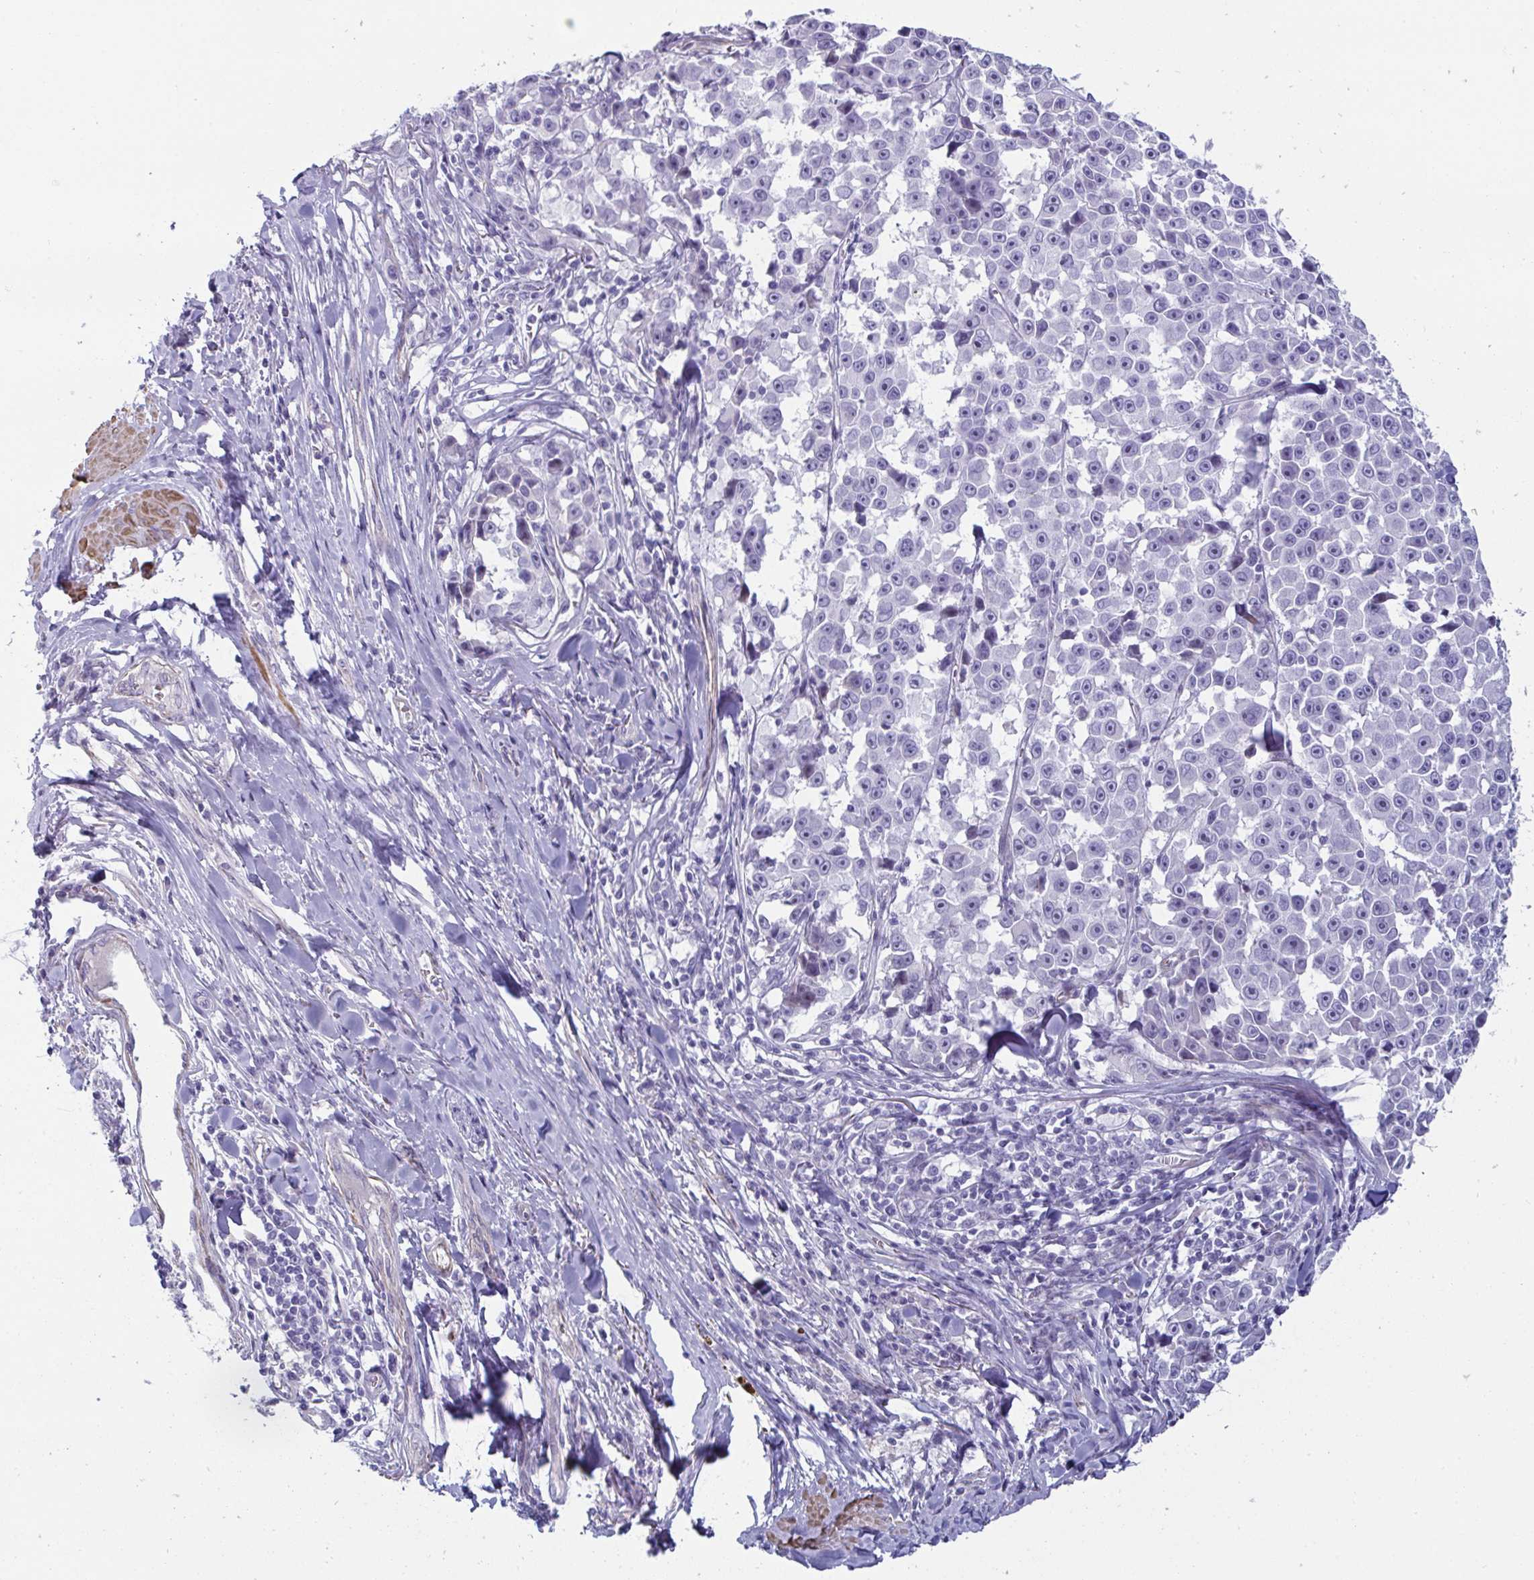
{"staining": {"intensity": "negative", "quantity": "none", "location": "none"}, "tissue": "melanoma", "cell_type": "Tumor cells", "image_type": "cancer", "snomed": [{"axis": "morphology", "description": "Malignant melanoma, NOS"}, {"axis": "topography", "description": "Skin"}], "caption": "Immunohistochemistry histopathology image of human melanoma stained for a protein (brown), which exhibits no positivity in tumor cells. Nuclei are stained in blue.", "gene": "OR5P3", "patient": {"sex": "female", "age": 66}}